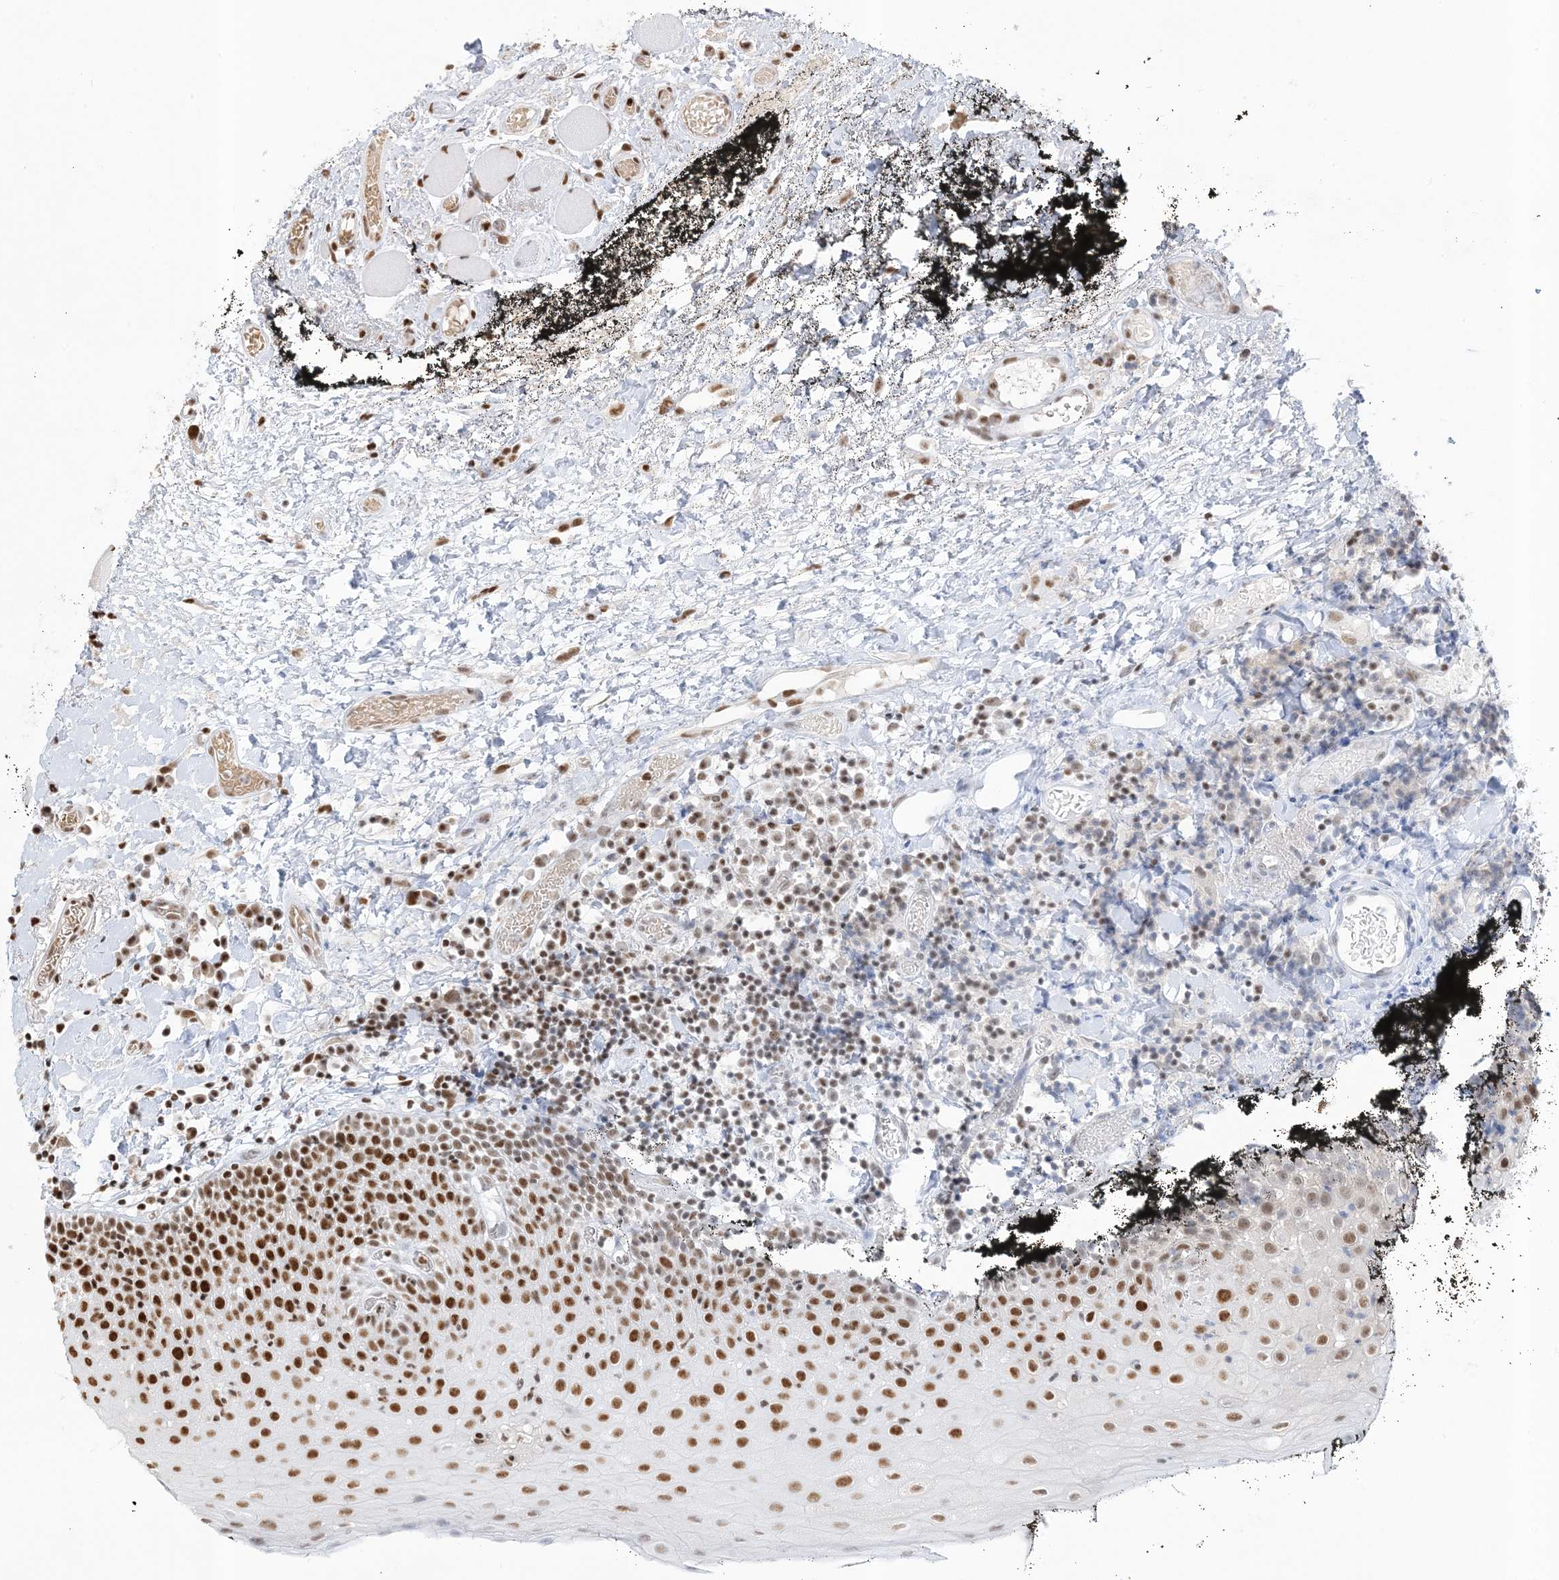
{"staining": {"intensity": "strong", "quantity": "25%-75%", "location": "nuclear"}, "tissue": "oral mucosa", "cell_type": "Squamous epithelial cells", "image_type": "normal", "snomed": [{"axis": "morphology", "description": "Normal tissue, NOS"}, {"axis": "topography", "description": "Oral tissue"}], "caption": "Protein staining exhibits strong nuclear staining in about 25%-75% of squamous epithelial cells in normal oral mucosa. Nuclei are stained in blue.", "gene": "PPIL2", "patient": {"sex": "male", "age": 74}}